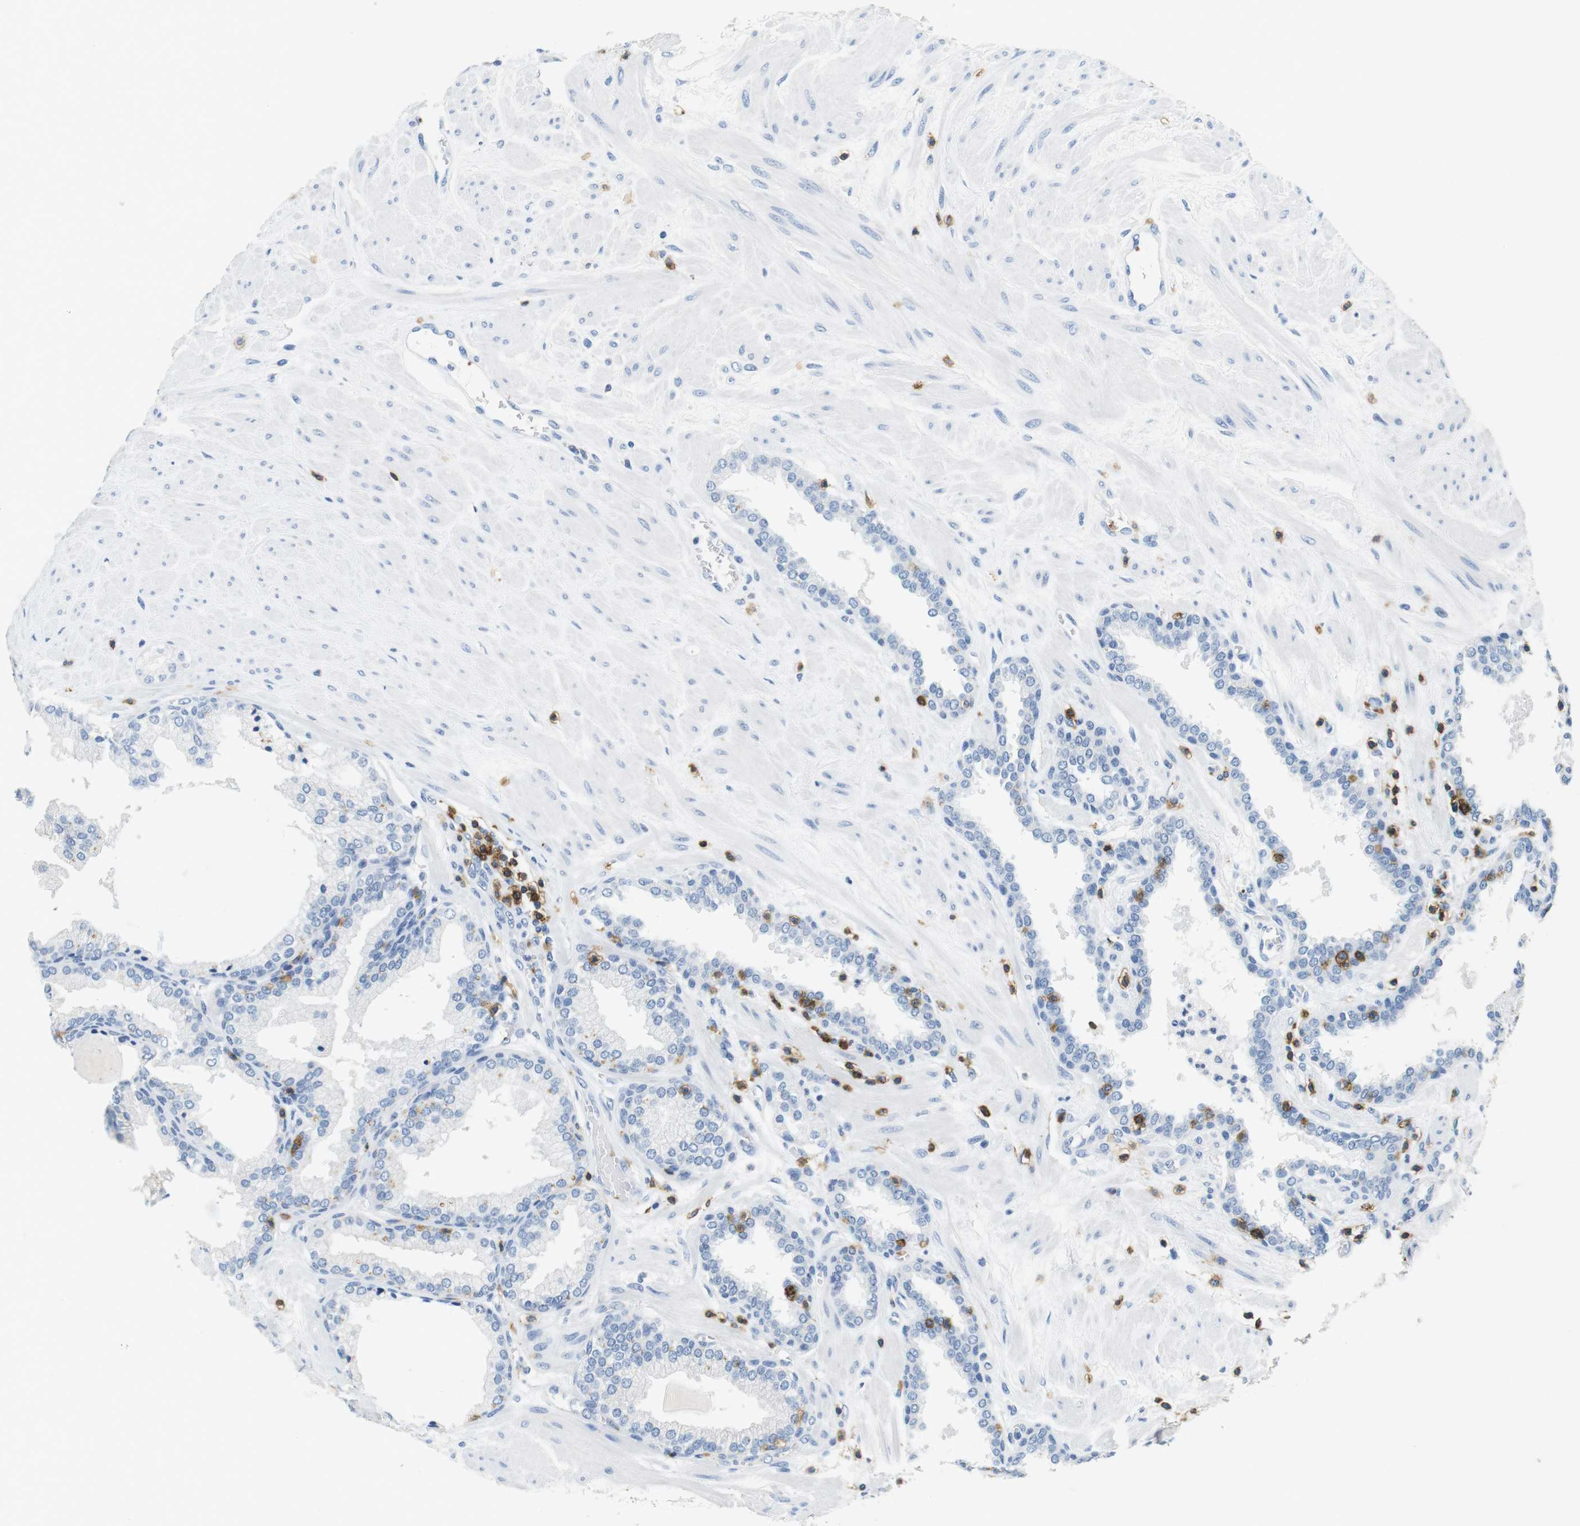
{"staining": {"intensity": "negative", "quantity": "none", "location": "none"}, "tissue": "prostate", "cell_type": "Glandular cells", "image_type": "normal", "snomed": [{"axis": "morphology", "description": "Normal tissue, NOS"}, {"axis": "topography", "description": "Prostate"}], "caption": "High magnification brightfield microscopy of unremarkable prostate stained with DAB (brown) and counterstained with hematoxylin (blue): glandular cells show no significant staining.", "gene": "LAT", "patient": {"sex": "male", "age": 51}}